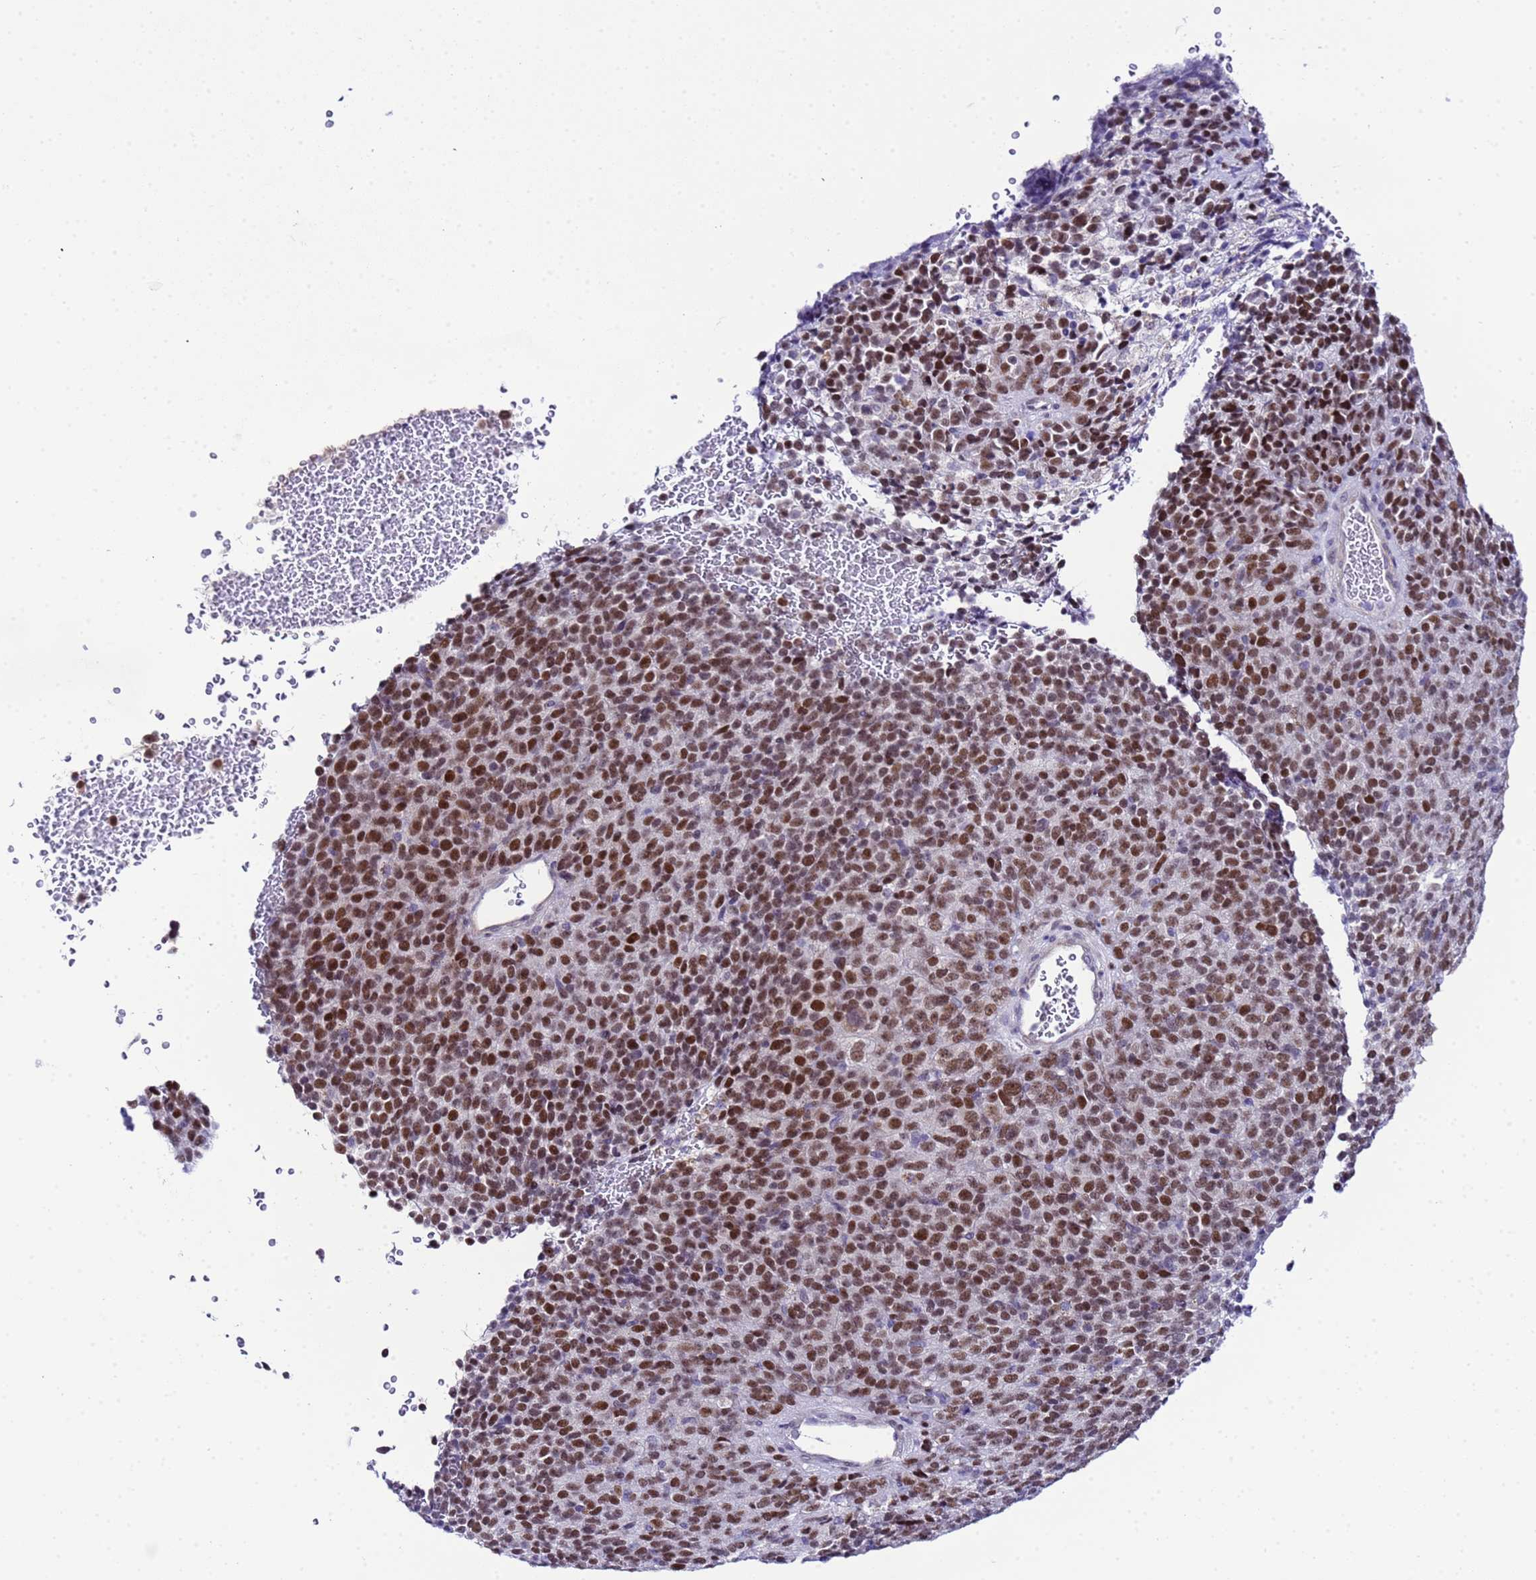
{"staining": {"intensity": "strong", "quantity": ">75%", "location": "nuclear"}, "tissue": "melanoma", "cell_type": "Tumor cells", "image_type": "cancer", "snomed": [{"axis": "morphology", "description": "Malignant melanoma, Metastatic site"}, {"axis": "topography", "description": "Brain"}], "caption": "IHC (DAB (3,3'-diaminobenzidine)) staining of melanoma reveals strong nuclear protein positivity in about >75% of tumor cells.", "gene": "BCL7A", "patient": {"sex": "female", "age": 56}}